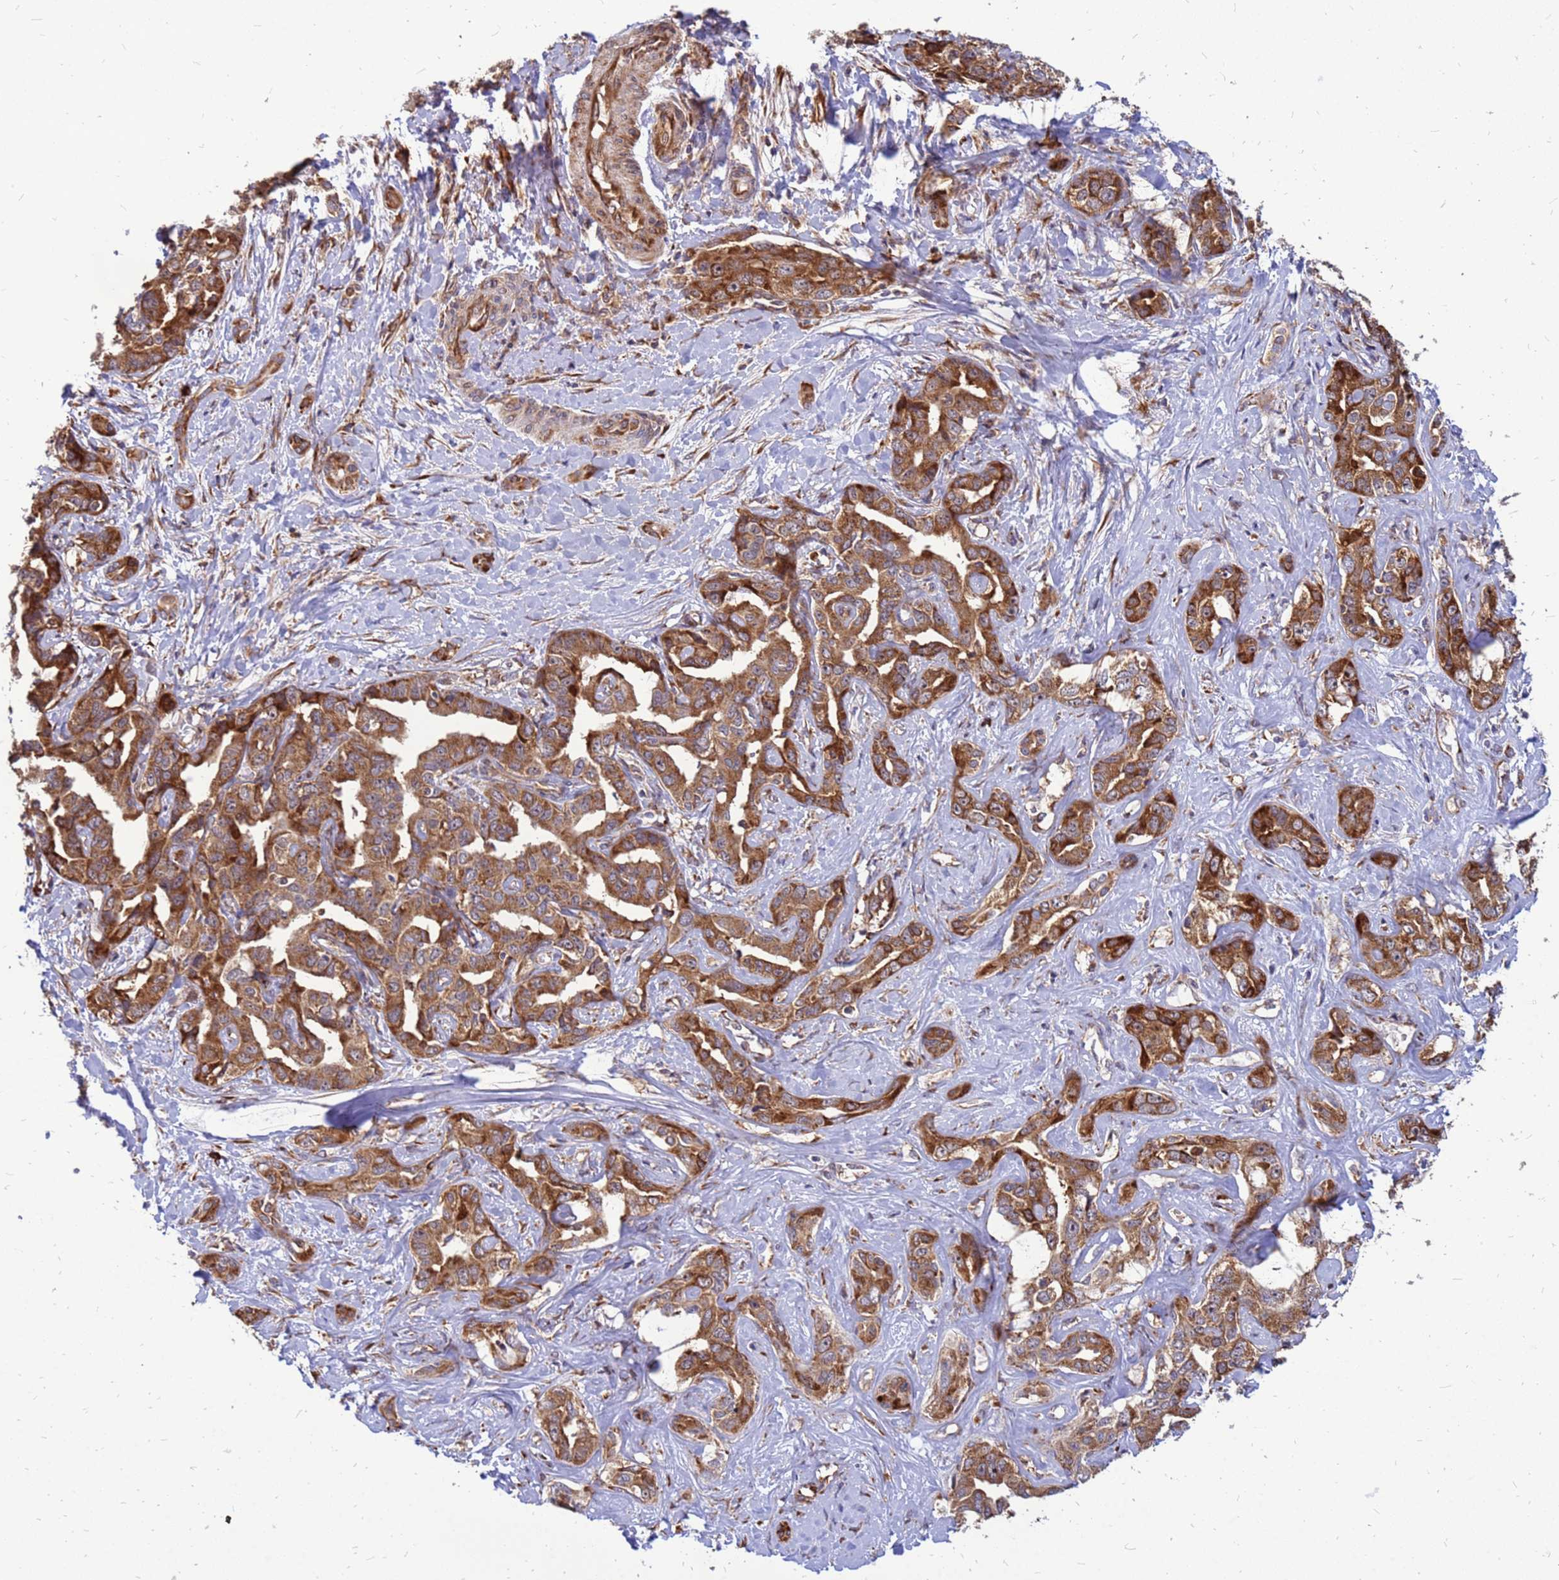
{"staining": {"intensity": "moderate", "quantity": ">75%", "location": "cytoplasmic/membranous"}, "tissue": "liver cancer", "cell_type": "Tumor cells", "image_type": "cancer", "snomed": [{"axis": "morphology", "description": "Cholangiocarcinoma"}, {"axis": "topography", "description": "Liver"}], "caption": "Brown immunohistochemical staining in liver cancer exhibits moderate cytoplasmic/membranous staining in about >75% of tumor cells.", "gene": "RPL8", "patient": {"sex": "male", "age": 59}}